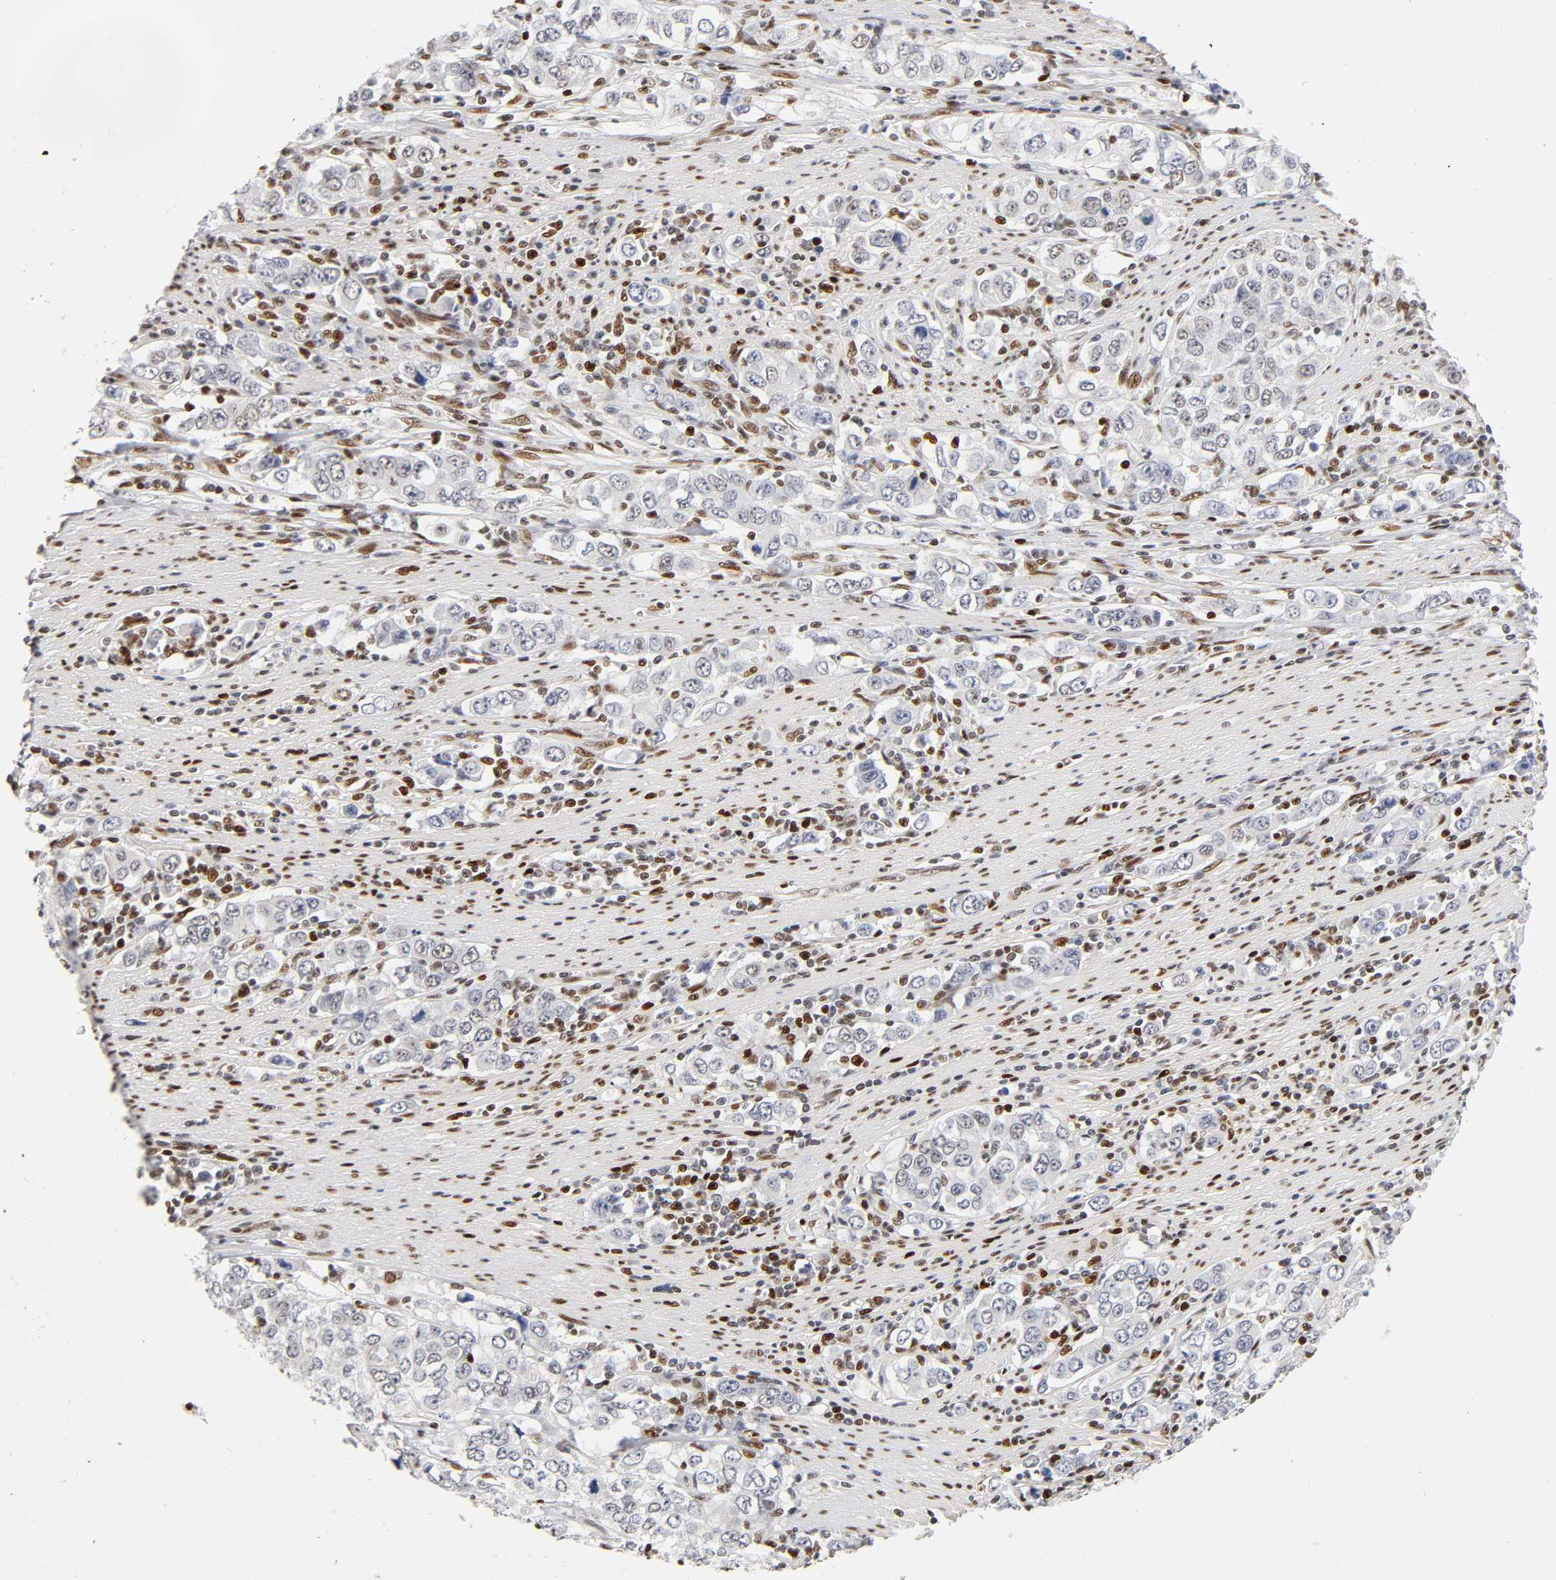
{"staining": {"intensity": "negative", "quantity": "none", "location": "none"}, "tissue": "stomach cancer", "cell_type": "Tumor cells", "image_type": "cancer", "snomed": [{"axis": "morphology", "description": "Adenocarcinoma, NOS"}, {"axis": "topography", "description": "Stomach, lower"}], "caption": "Protein analysis of stomach adenocarcinoma reveals no significant expression in tumor cells.", "gene": "NR3C1", "patient": {"sex": "female", "age": 72}}